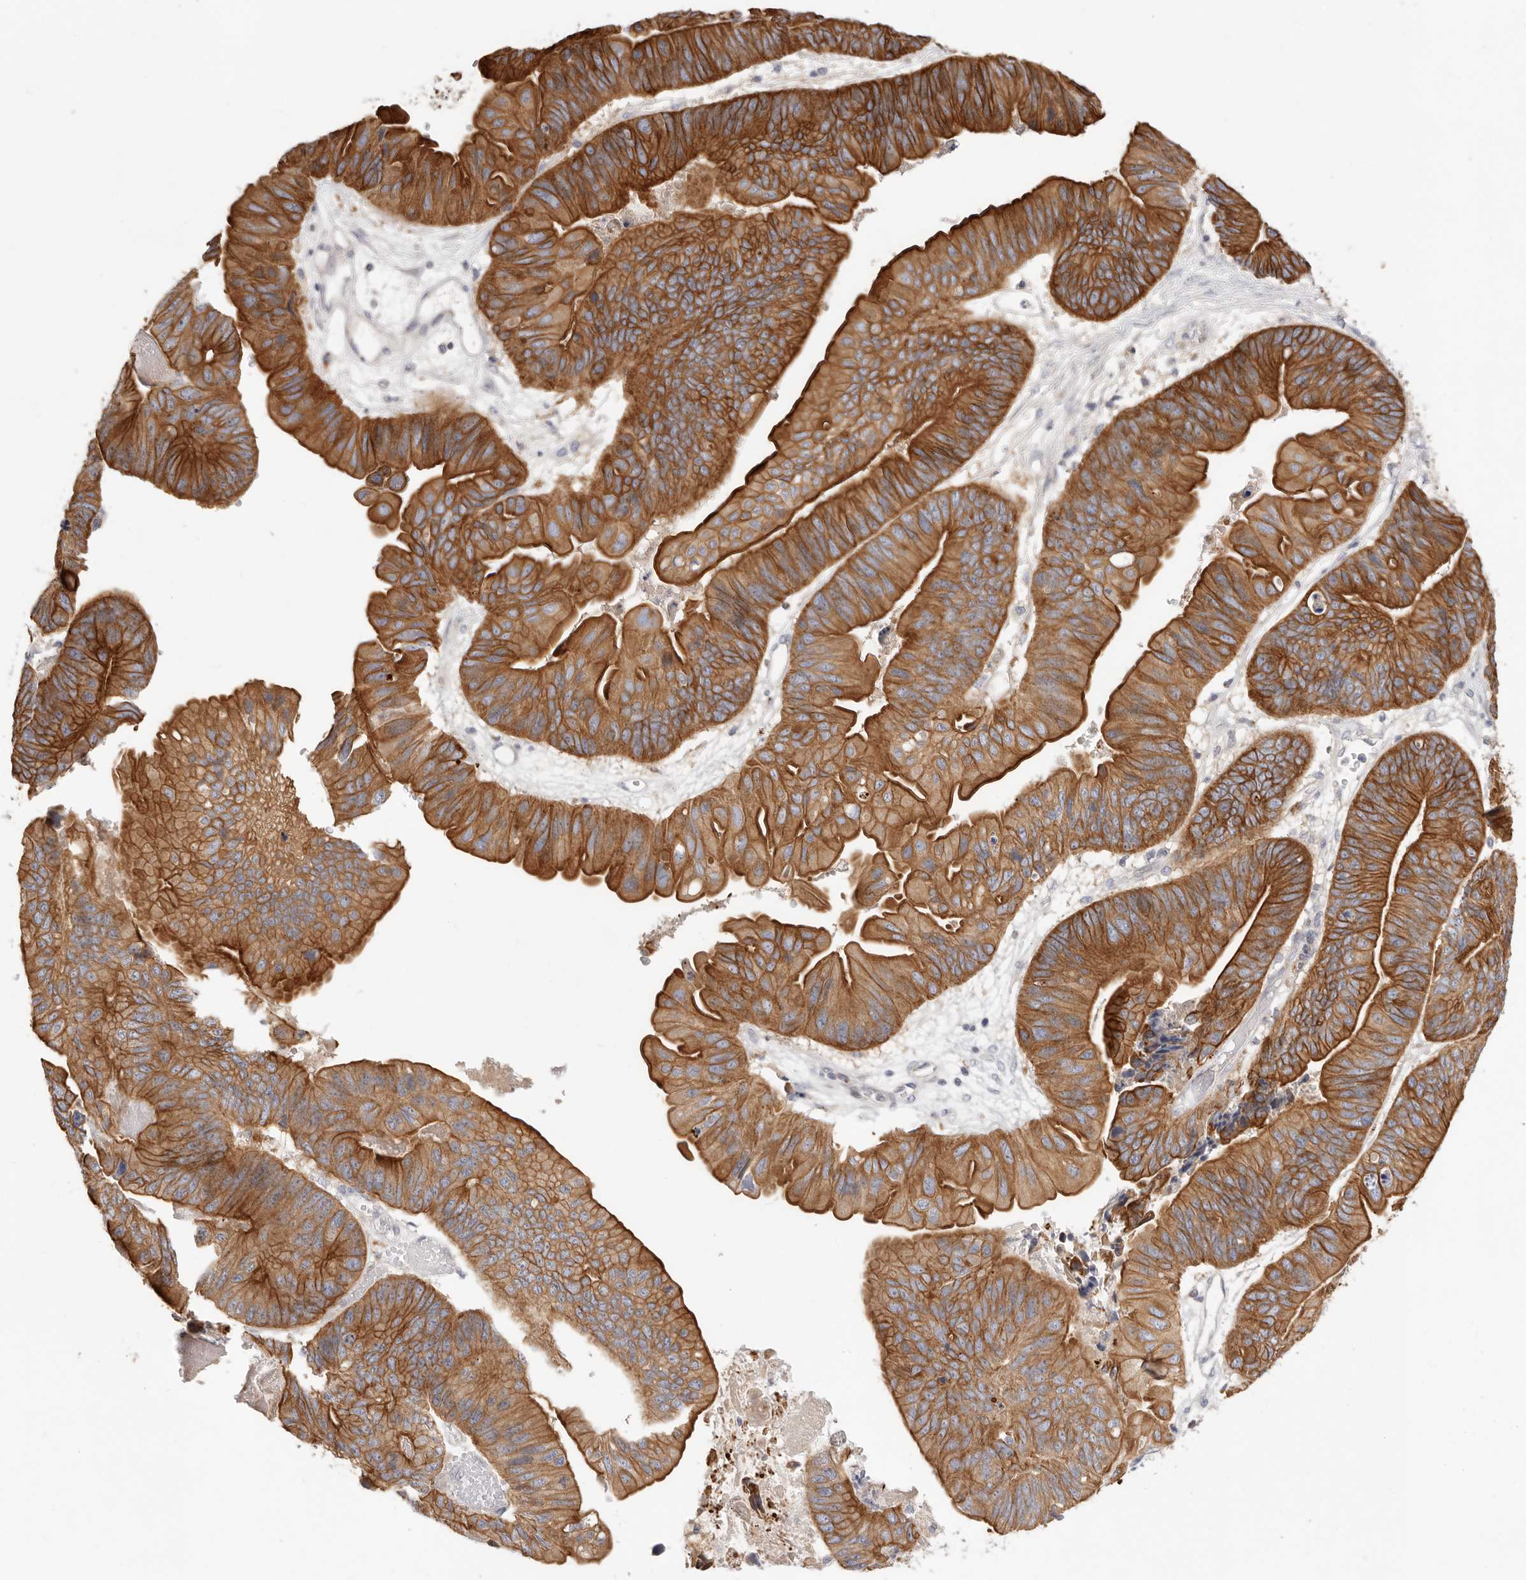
{"staining": {"intensity": "strong", "quantity": ">75%", "location": "cytoplasmic/membranous"}, "tissue": "ovarian cancer", "cell_type": "Tumor cells", "image_type": "cancer", "snomed": [{"axis": "morphology", "description": "Cystadenocarcinoma, mucinous, NOS"}, {"axis": "topography", "description": "Ovary"}], "caption": "The image shows immunohistochemical staining of mucinous cystadenocarcinoma (ovarian). There is strong cytoplasmic/membranous expression is appreciated in about >75% of tumor cells.", "gene": "USH1C", "patient": {"sex": "female", "age": 61}}